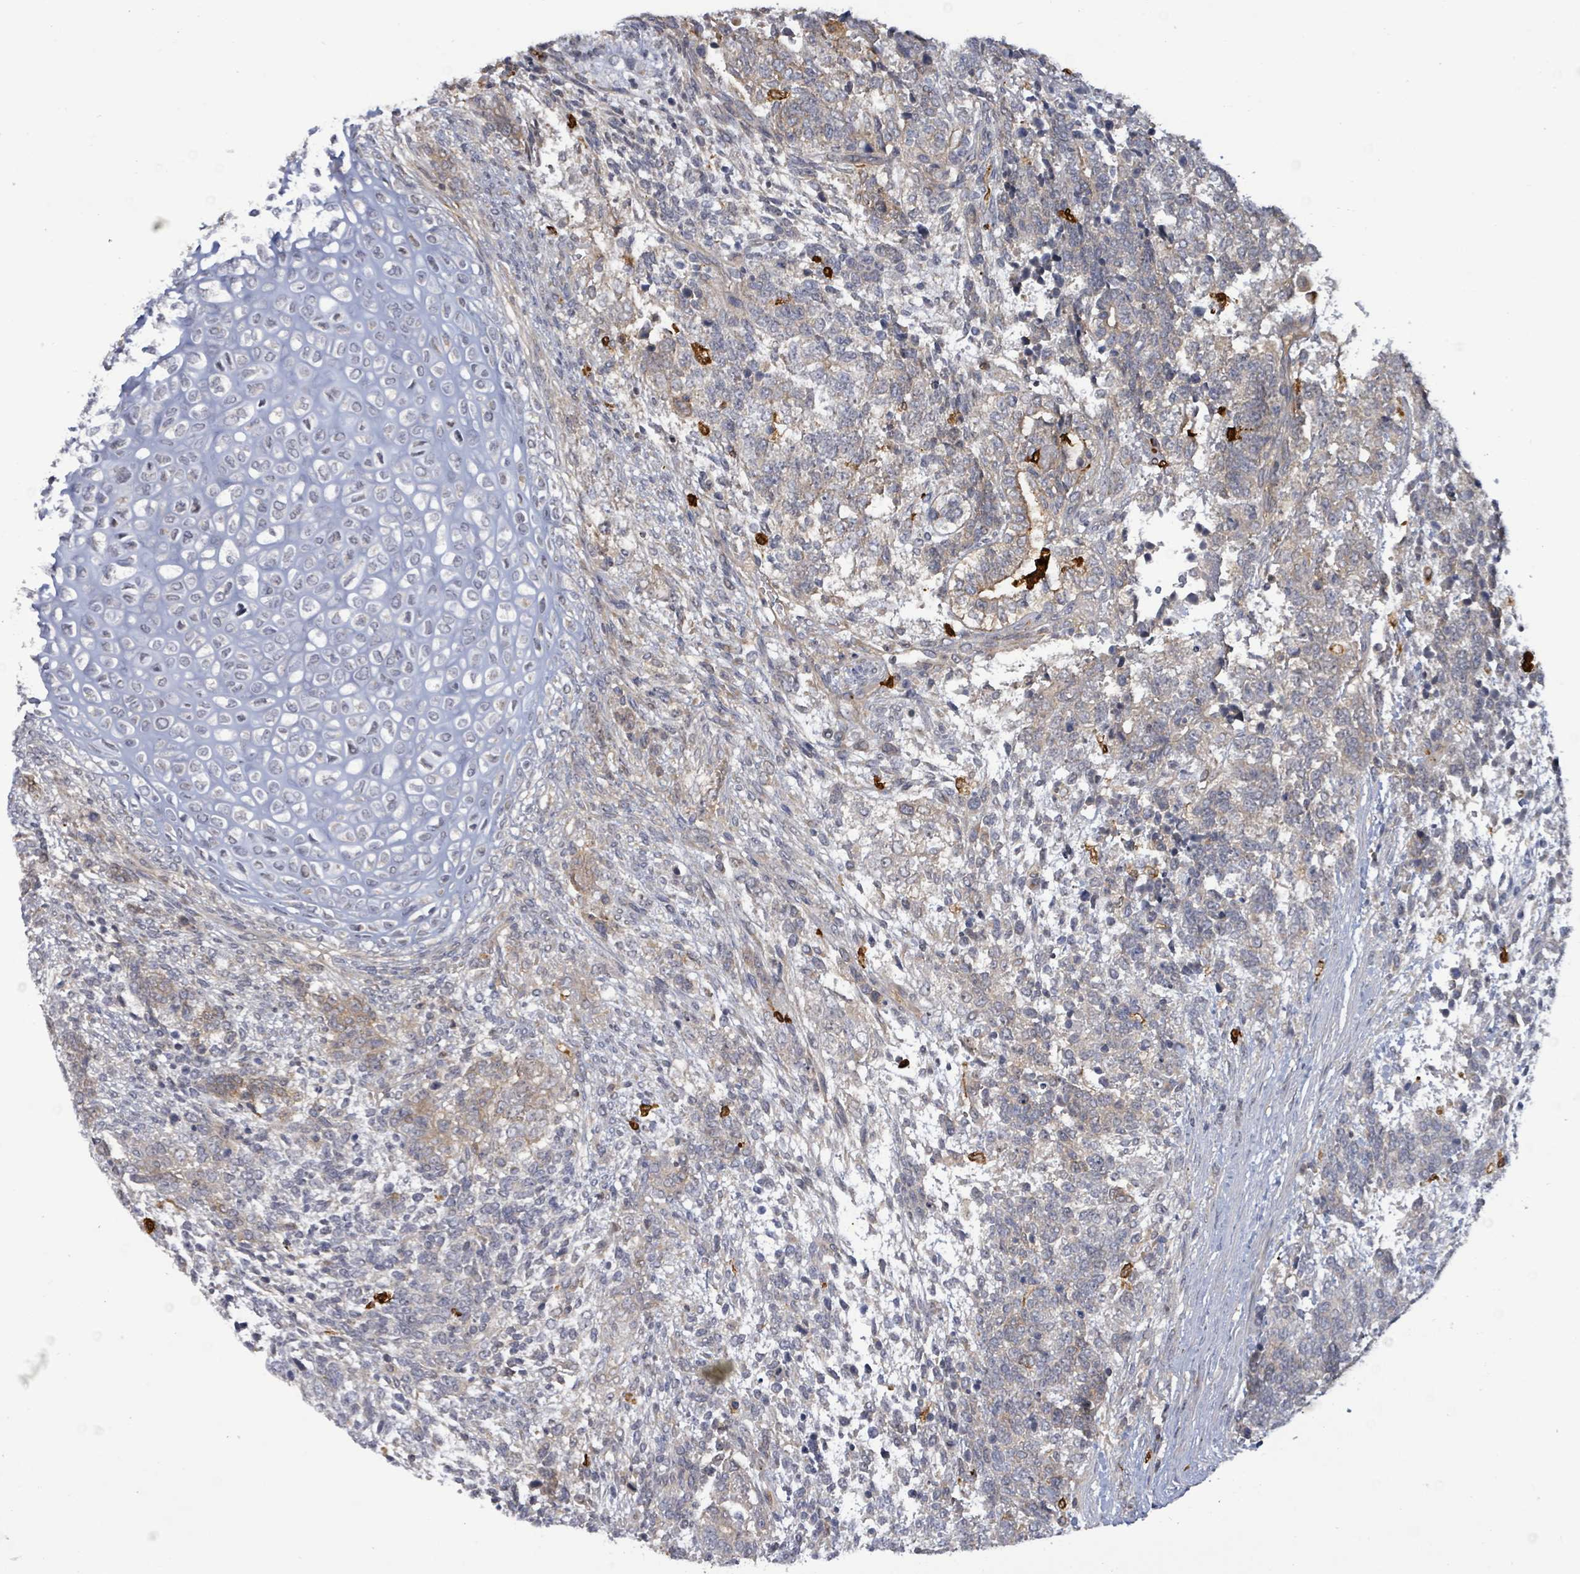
{"staining": {"intensity": "weak", "quantity": "<25%", "location": "cytoplasmic/membranous"}, "tissue": "testis cancer", "cell_type": "Tumor cells", "image_type": "cancer", "snomed": [{"axis": "morphology", "description": "Carcinoma, Embryonal, NOS"}, {"axis": "topography", "description": "Testis"}], "caption": "The photomicrograph exhibits no staining of tumor cells in testis cancer (embryonal carcinoma).", "gene": "FAM210A", "patient": {"sex": "male", "age": 23}}